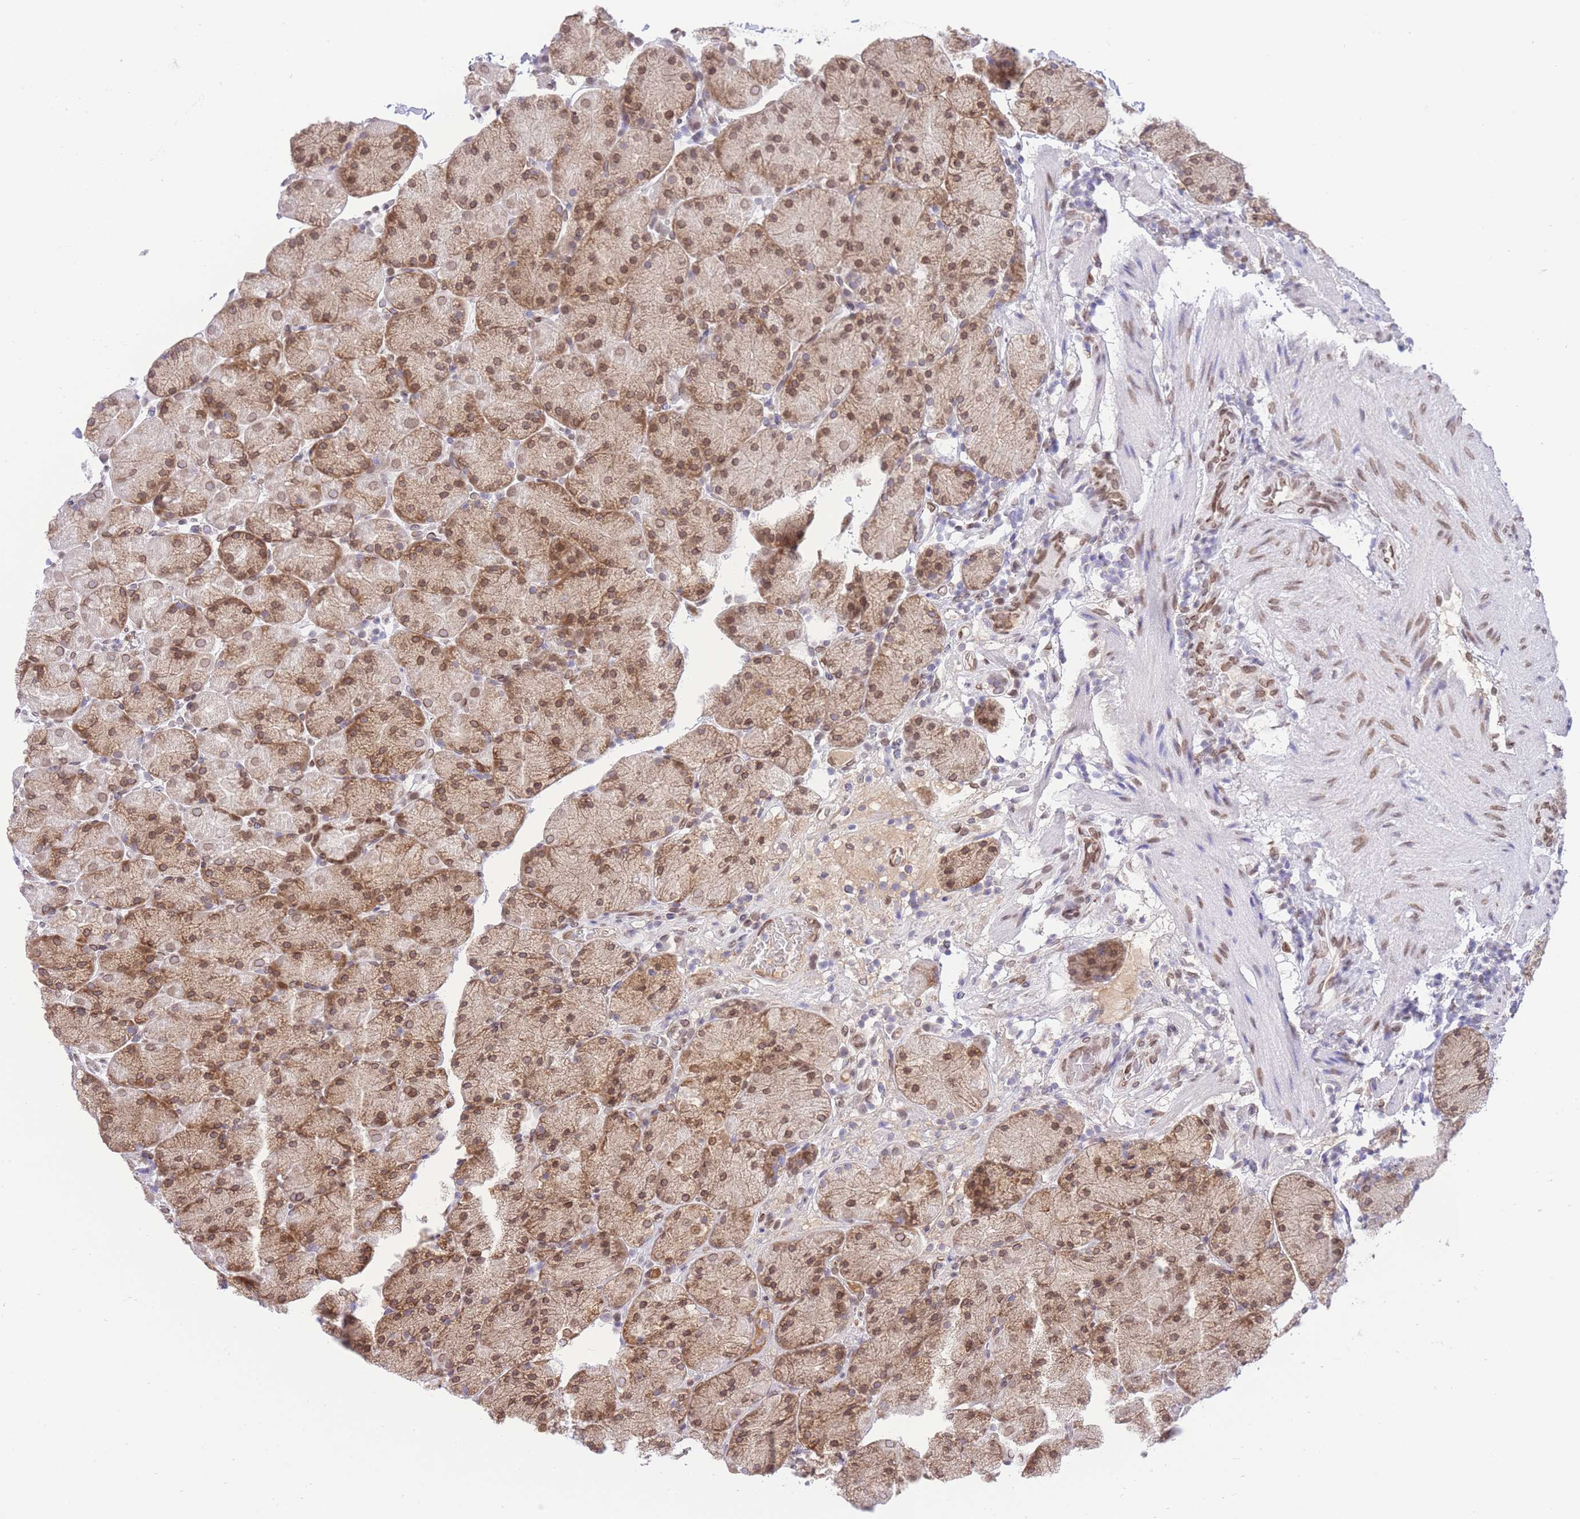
{"staining": {"intensity": "moderate", "quantity": ">75%", "location": "nuclear"}, "tissue": "stomach", "cell_type": "Glandular cells", "image_type": "normal", "snomed": [{"axis": "morphology", "description": "Normal tissue, NOS"}, {"axis": "topography", "description": "Stomach, upper"}, {"axis": "topography", "description": "Stomach, lower"}], "caption": "High-power microscopy captured an immunohistochemistry (IHC) image of unremarkable stomach, revealing moderate nuclear positivity in approximately >75% of glandular cells.", "gene": "OR10AD1", "patient": {"sex": "male", "age": 67}}